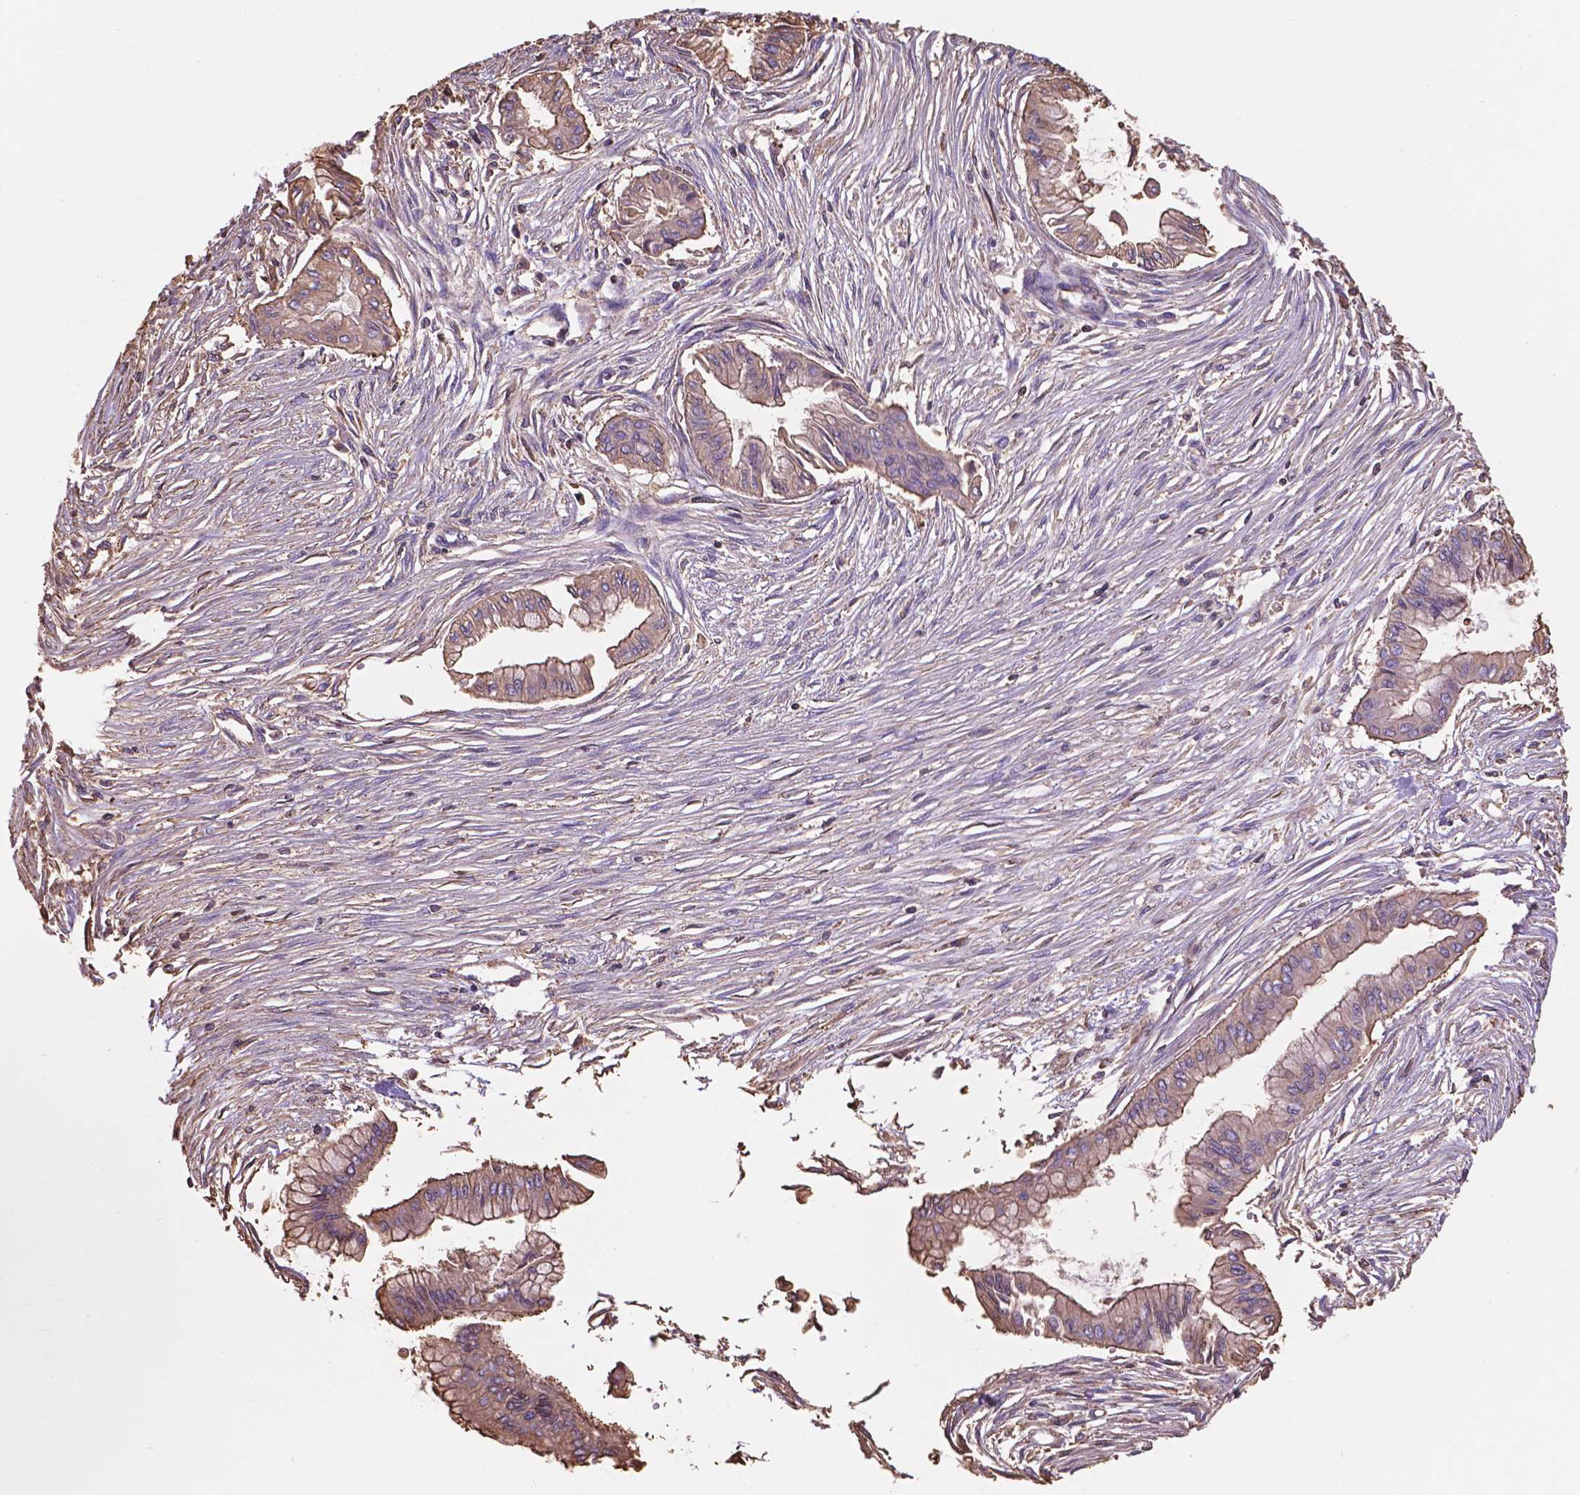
{"staining": {"intensity": "moderate", "quantity": ">75%", "location": "cytoplasmic/membranous"}, "tissue": "pancreatic cancer", "cell_type": "Tumor cells", "image_type": "cancer", "snomed": [{"axis": "morphology", "description": "Adenocarcinoma, NOS"}, {"axis": "topography", "description": "Pancreas"}], "caption": "IHC histopathology image of neoplastic tissue: pancreatic cancer (adenocarcinoma) stained using IHC displays medium levels of moderate protein expression localized specifically in the cytoplasmic/membranous of tumor cells, appearing as a cytoplasmic/membranous brown color.", "gene": "NIPA2", "patient": {"sex": "female", "age": 68}}